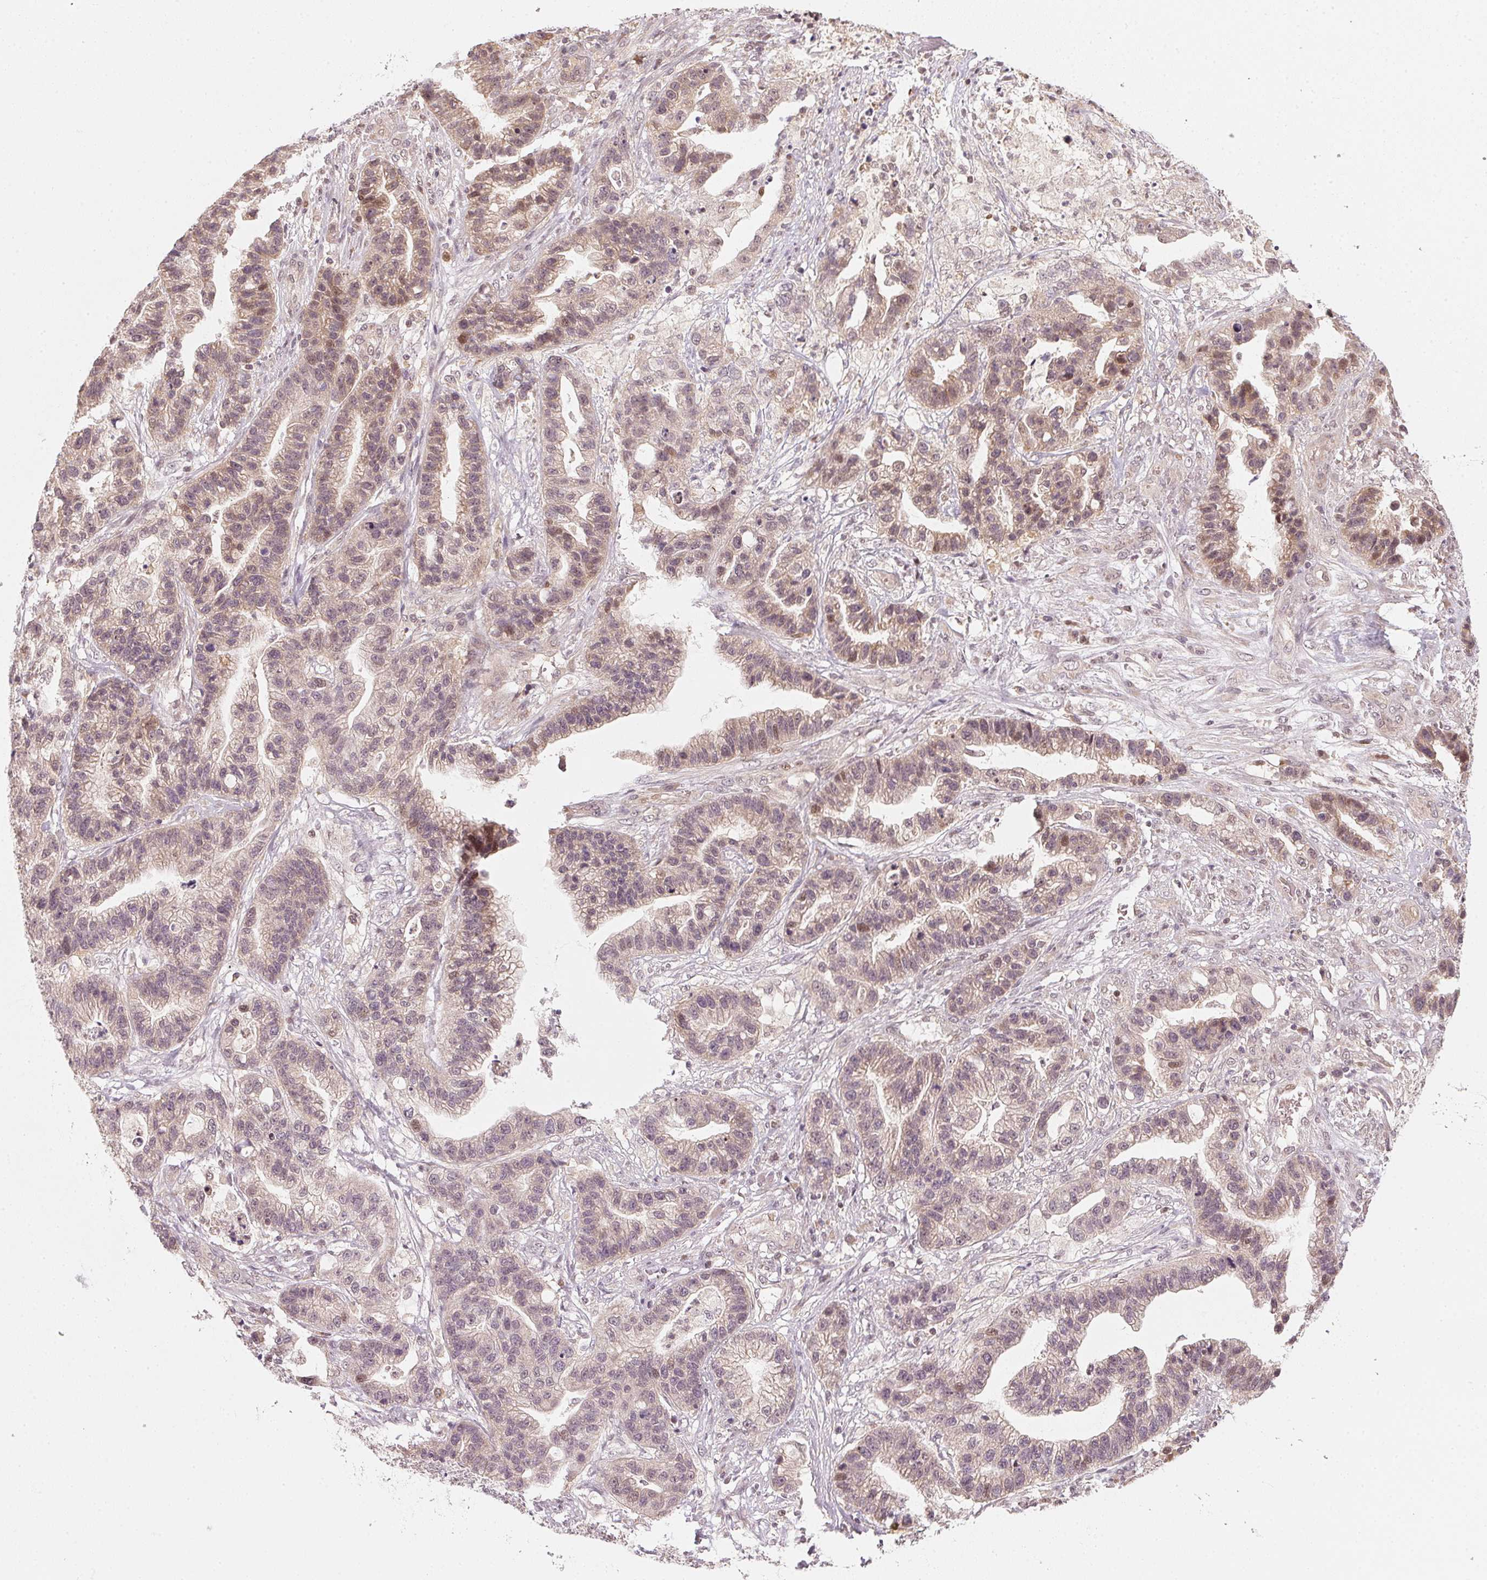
{"staining": {"intensity": "weak", "quantity": "25%-75%", "location": "nuclear"}, "tissue": "stomach cancer", "cell_type": "Tumor cells", "image_type": "cancer", "snomed": [{"axis": "morphology", "description": "Adenocarcinoma, NOS"}, {"axis": "topography", "description": "Stomach"}], "caption": "Brown immunohistochemical staining in stomach adenocarcinoma exhibits weak nuclear expression in approximately 25%-75% of tumor cells.", "gene": "UBE2L3", "patient": {"sex": "male", "age": 83}}